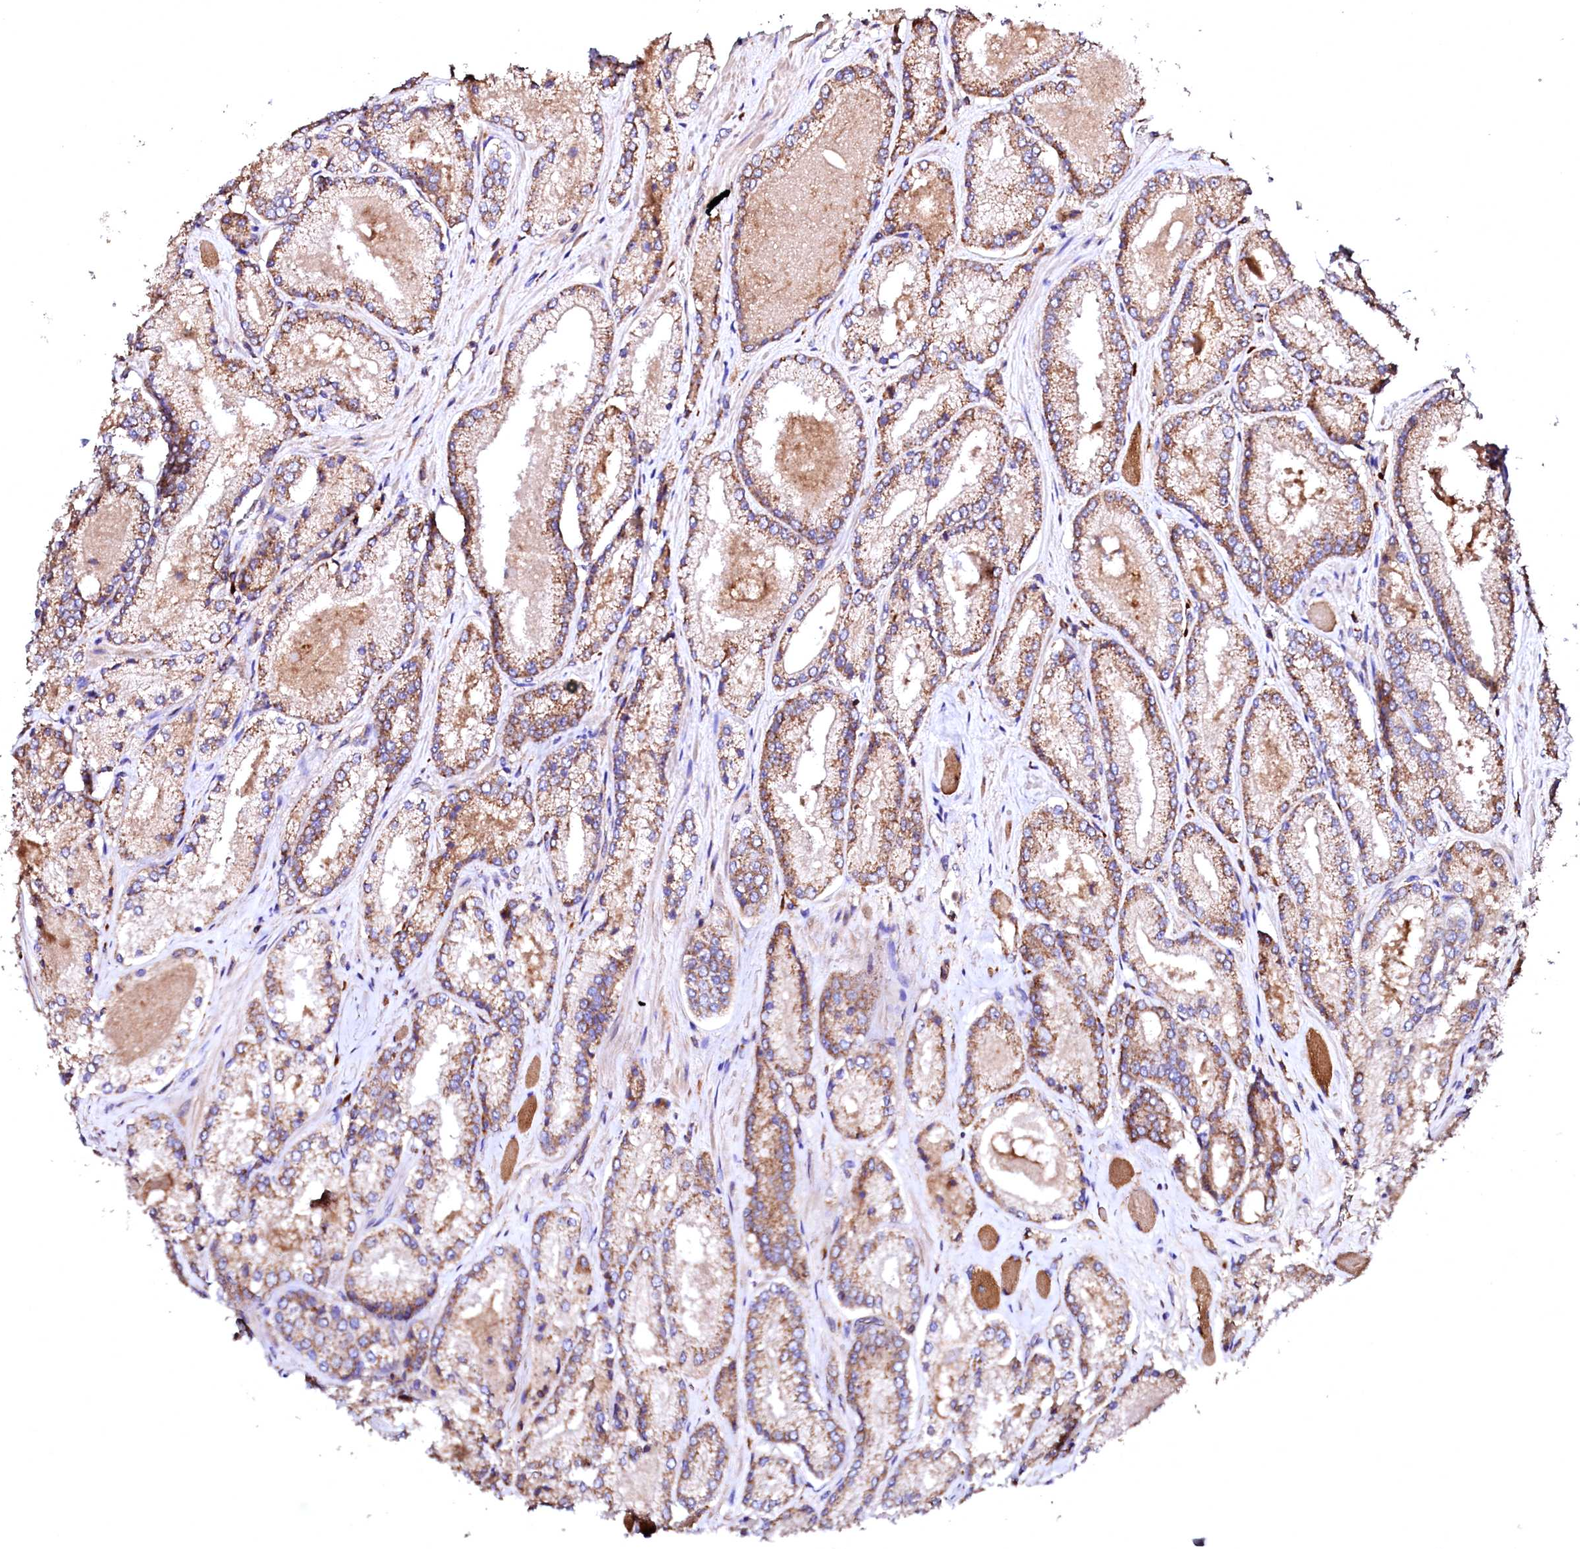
{"staining": {"intensity": "moderate", "quantity": ">75%", "location": "cytoplasmic/membranous"}, "tissue": "prostate cancer", "cell_type": "Tumor cells", "image_type": "cancer", "snomed": [{"axis": "morphology", "description": "Adenocarcinoma, Low grade"}, {"axis": "topography", "description": "Prostate"}], "caption": "Brown immunohistochemical staining in human prostate cancer (adenocarcinoma (low-grade)) reveals moderate cytoplasmic/membranous expression in about >75% of tumor cells.", "gene": "ST3GAL1", "patient": {"sex": "male", "age": 74}}